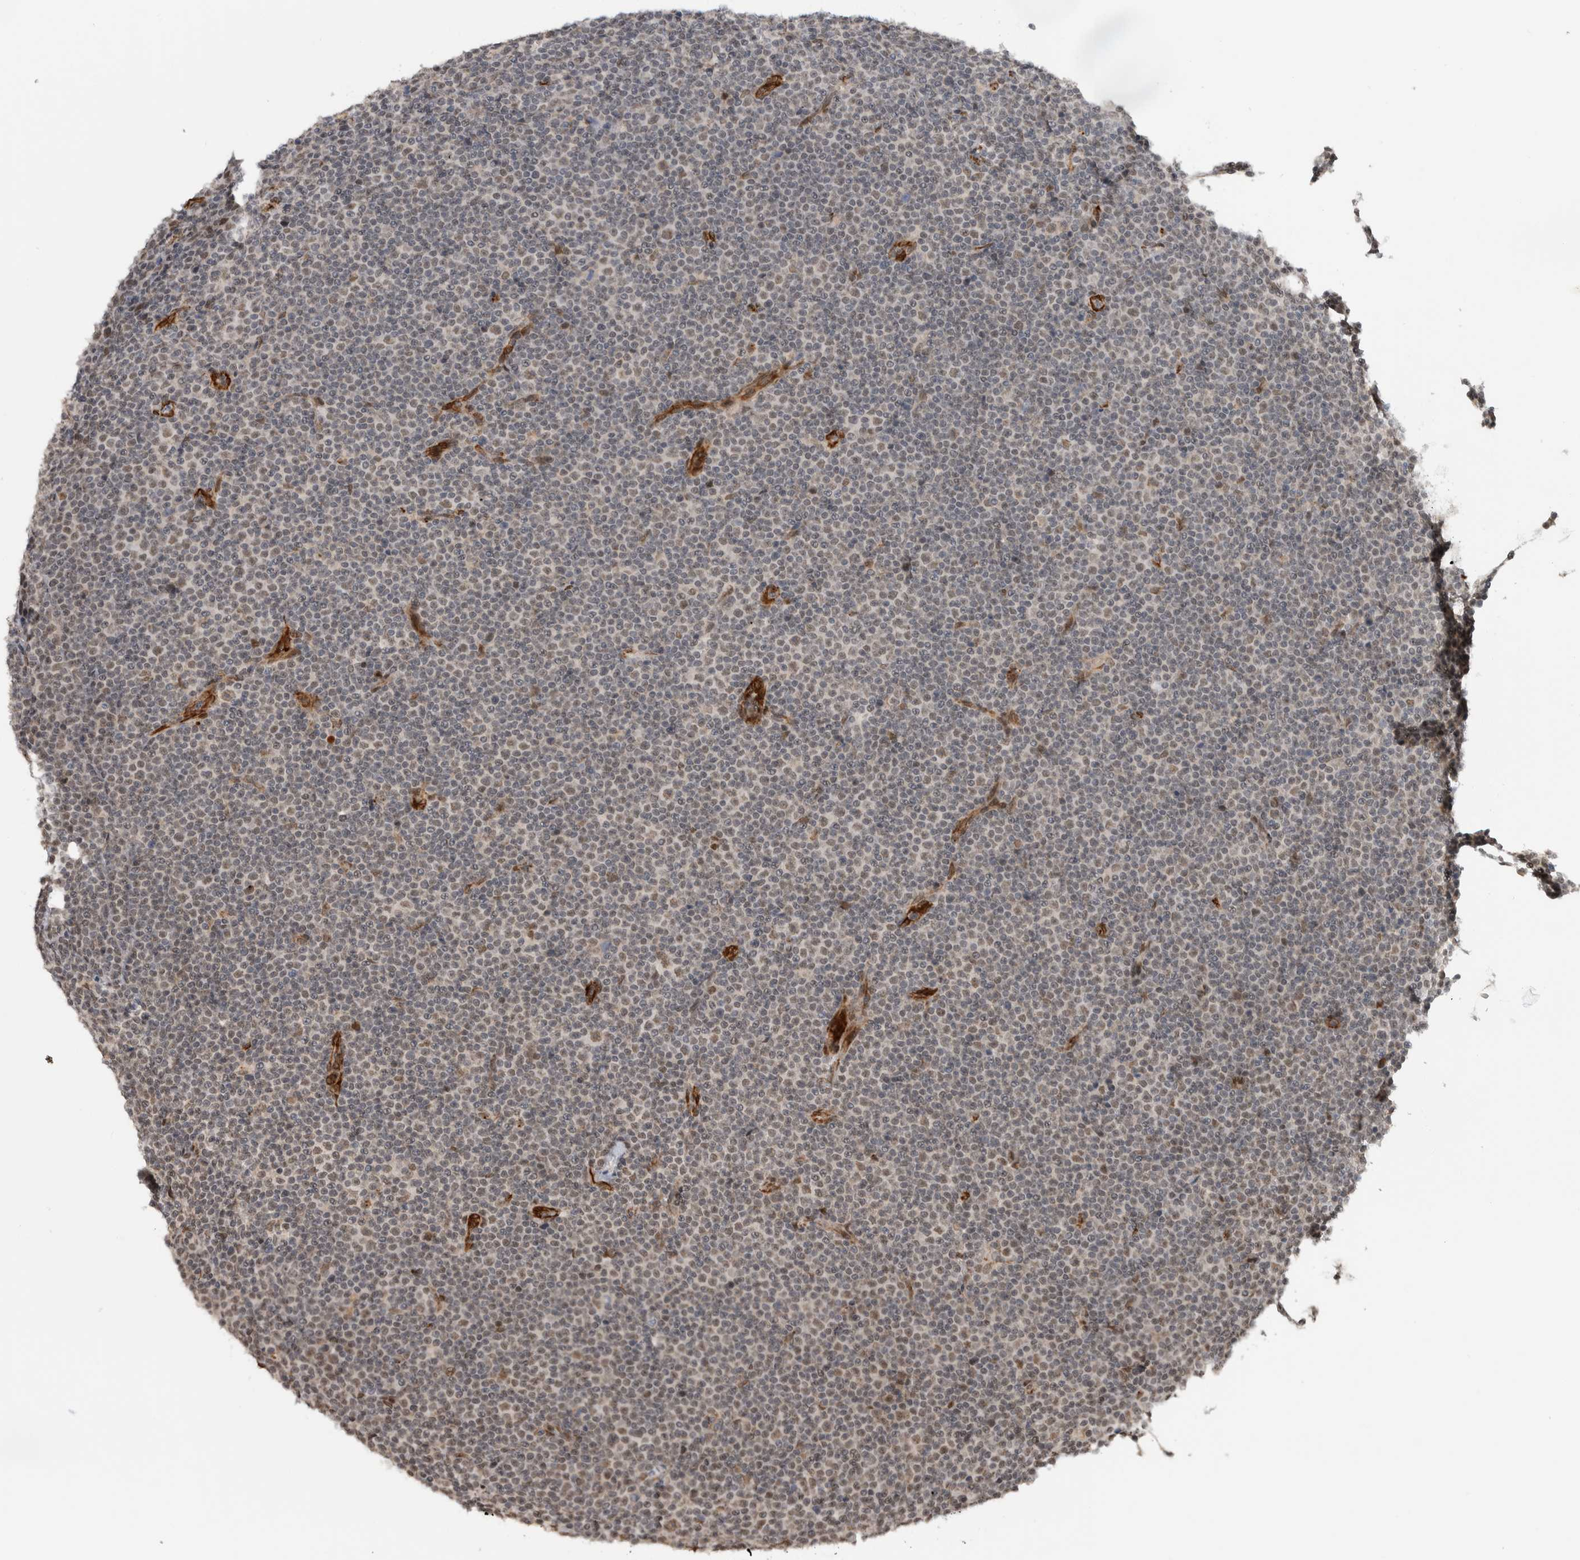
{"staining": {"intensity": "weak", "quantity": "25%-75%", "location": "cytoplasmic/membranous,nuclear"}, "tissue": "lymphoma", "cell_type": "Tumor cells", "image_type": "cancer", "snomed": [{"axis": "morphology", "description": "Malignant lymphoma, non-Hodgkin's type, Low grade"}, {"axis": "topography", "description": "Lymph node"}], "caption": "Immunohistochemistry (IHC) (DAB (3,3'-diaminobenzidine)) staining of lymphoma displays weak cytoplasmic/membranous and nuclear protein positivity in approximately 25%-75% of tumor cells. Nuclei are stained in blue.", "gene": "TNRC18", "patient": {"sex": "female", "age": 67}}